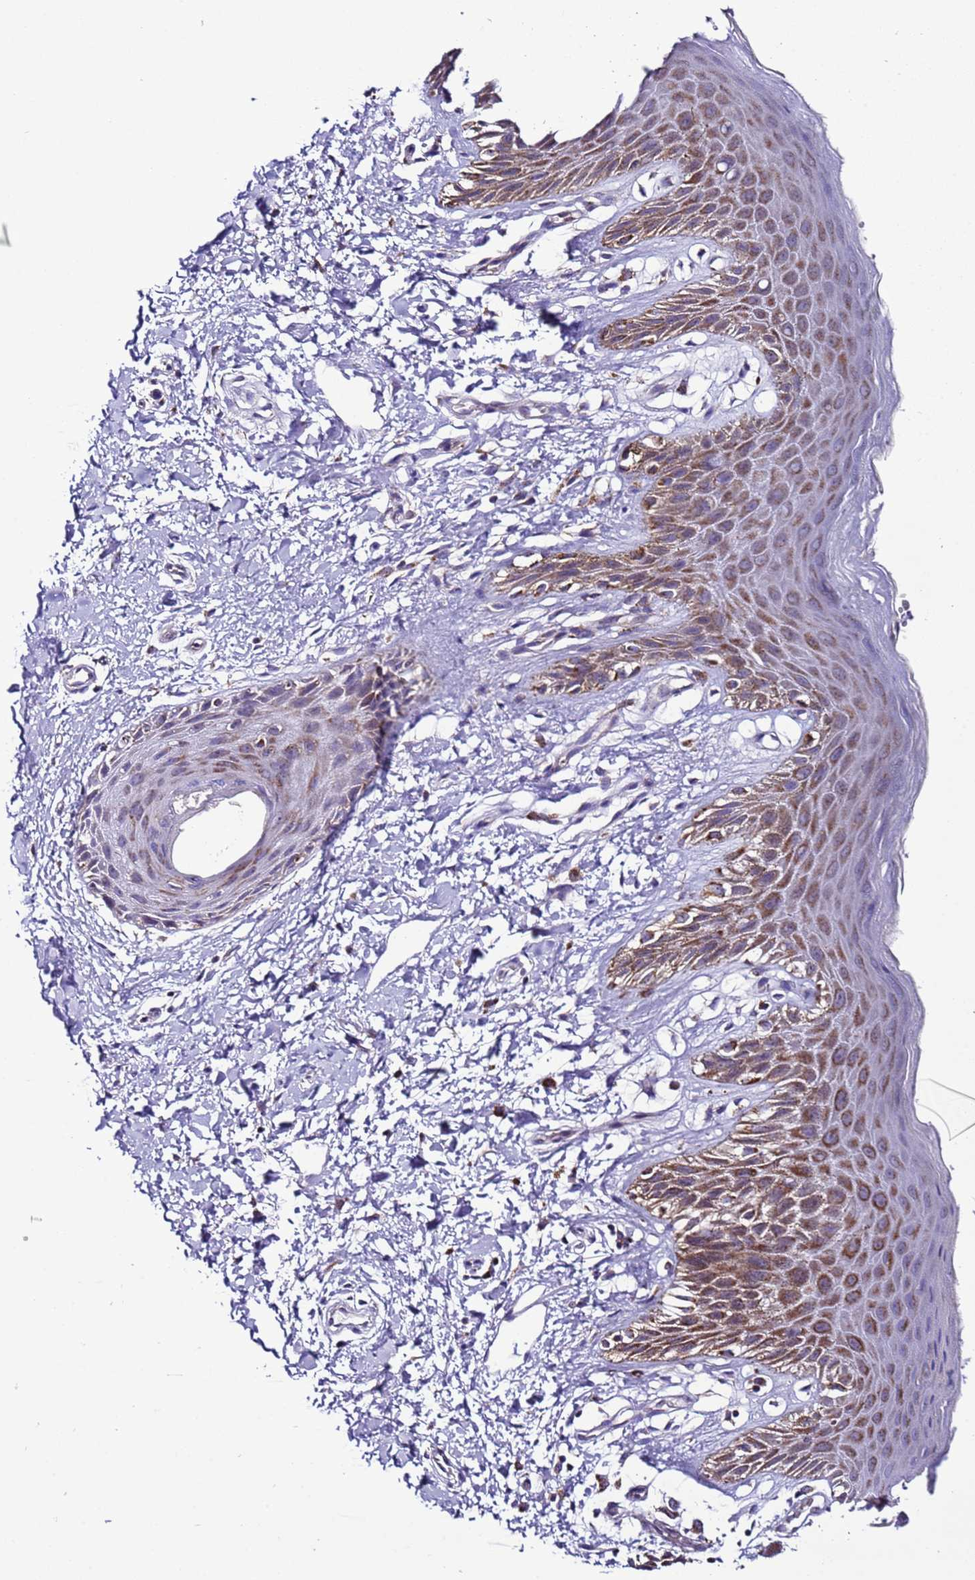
{"staining": {"intensity": "moderate", "quantity": "25%-75%", "location": "cytoplasmic/membranous"}, "tissue": "skin", "cell_type": "Epidermal cells", "image_type": "normal", "snomed": [{"axis": "morphology", "description": "Normal tissue, NOS"}, {"axis": "topography", "description": "Anal"}], "caption": "A micrograph showing moderate cytoplasmic/membranous positivity in about 25%-75% of epidermal cells in benign skin, as visualized by brown immunohistochemical staining.", "gene": "UEVLD", "patient": {"sex": "male", "age": 44}}